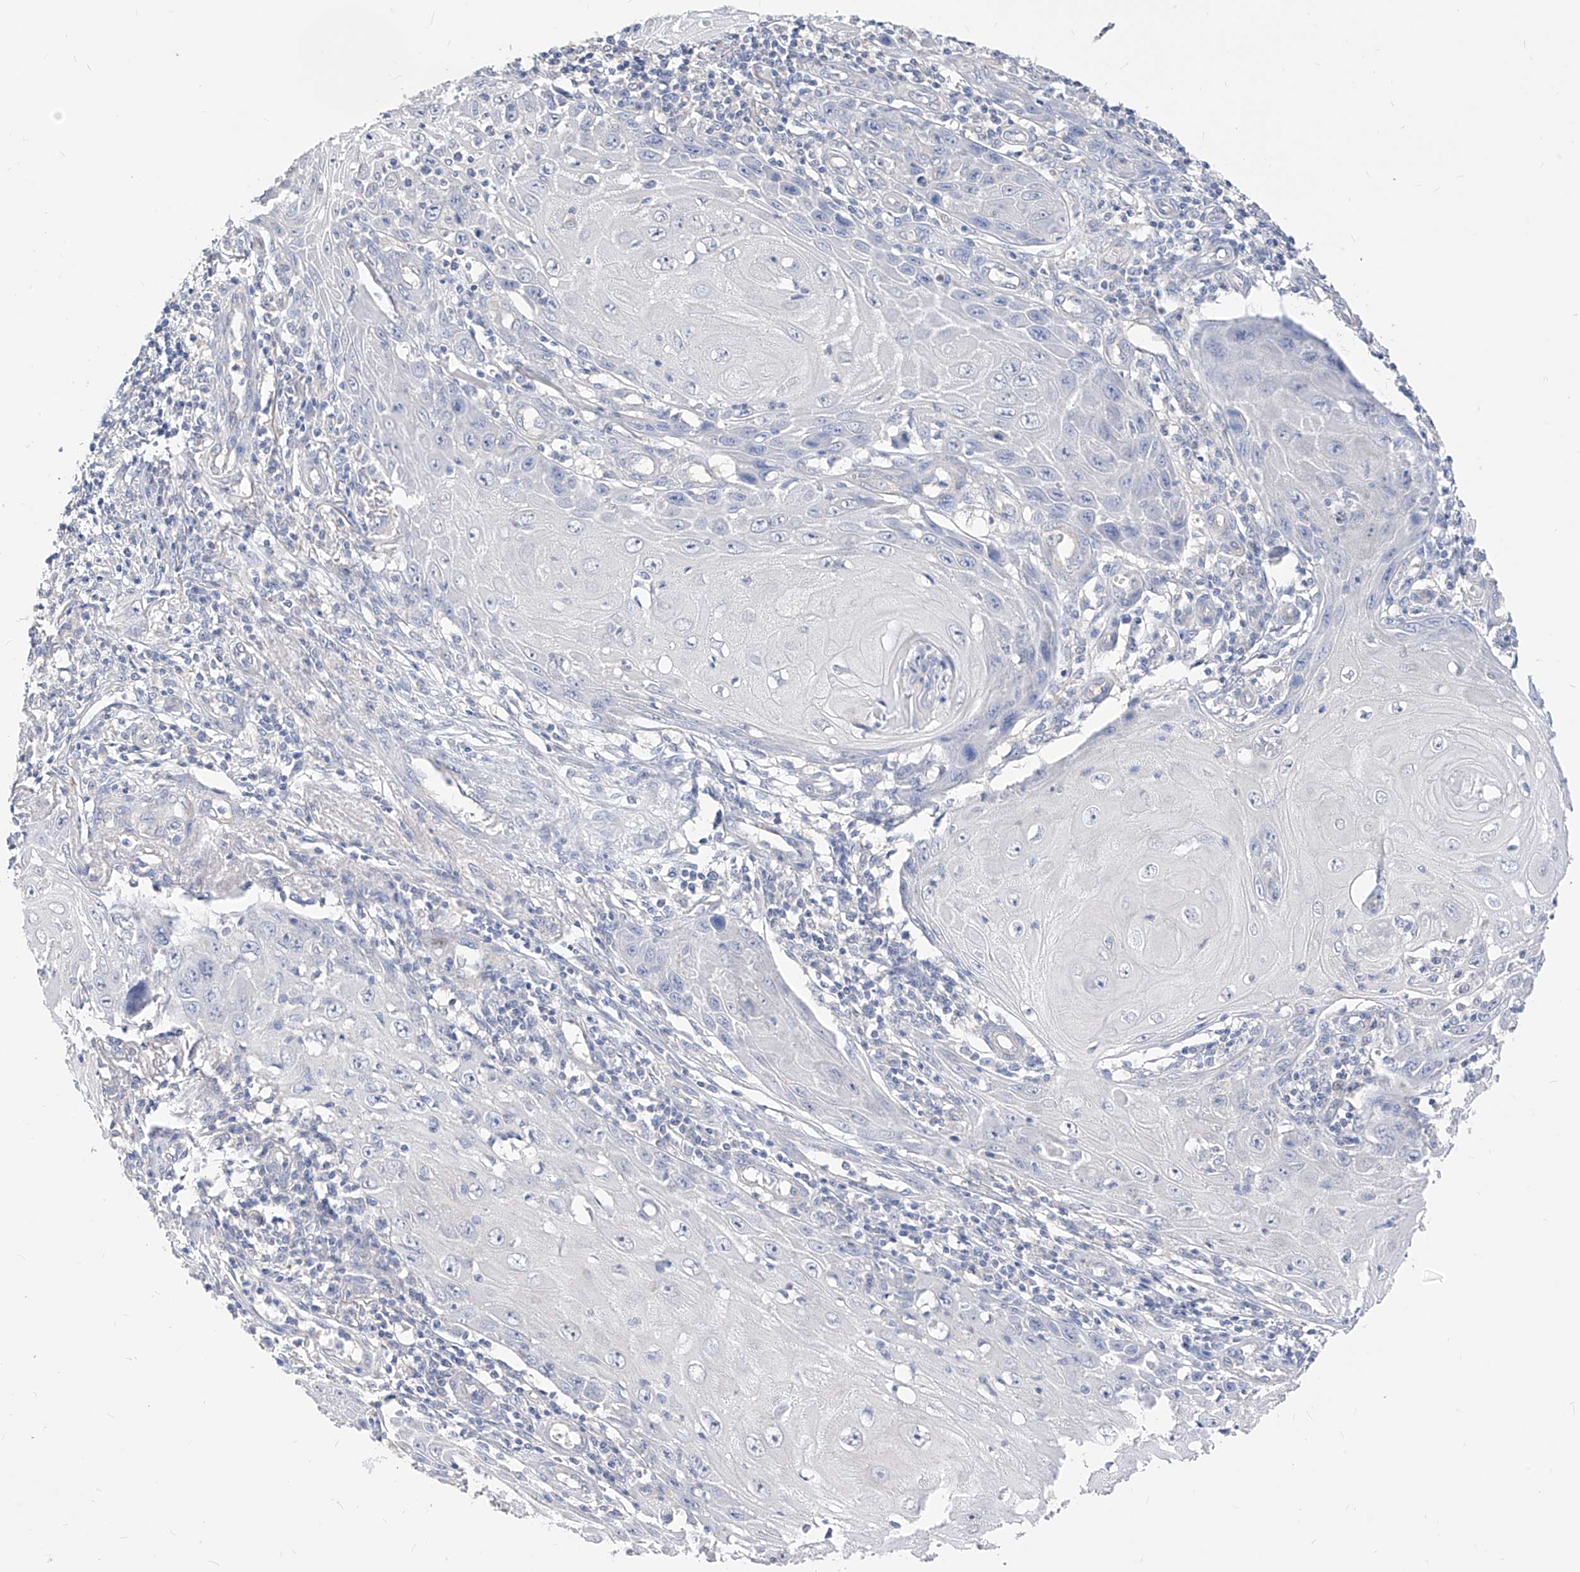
{"staining": {"intensity": "negative", "quantity": "none", "location": "none"}, "tissue": "skin cancer", "cell_type": "Tumor cells", "image_type": "cancer", "snomed": [{"axis": "morphology", "description": "Squamous cell carcinoma, NOS"}, {"axis": "topography", "description": "Skin"}], "caption": "High power microscopy histopathology image of an immunohistochemistry histopathology image of squamous cell carcinoma (skin), revealing no significant staining in tumor cells.", "gene": "ZZEF1", "patient": {"sex": "female", "age": 73}}